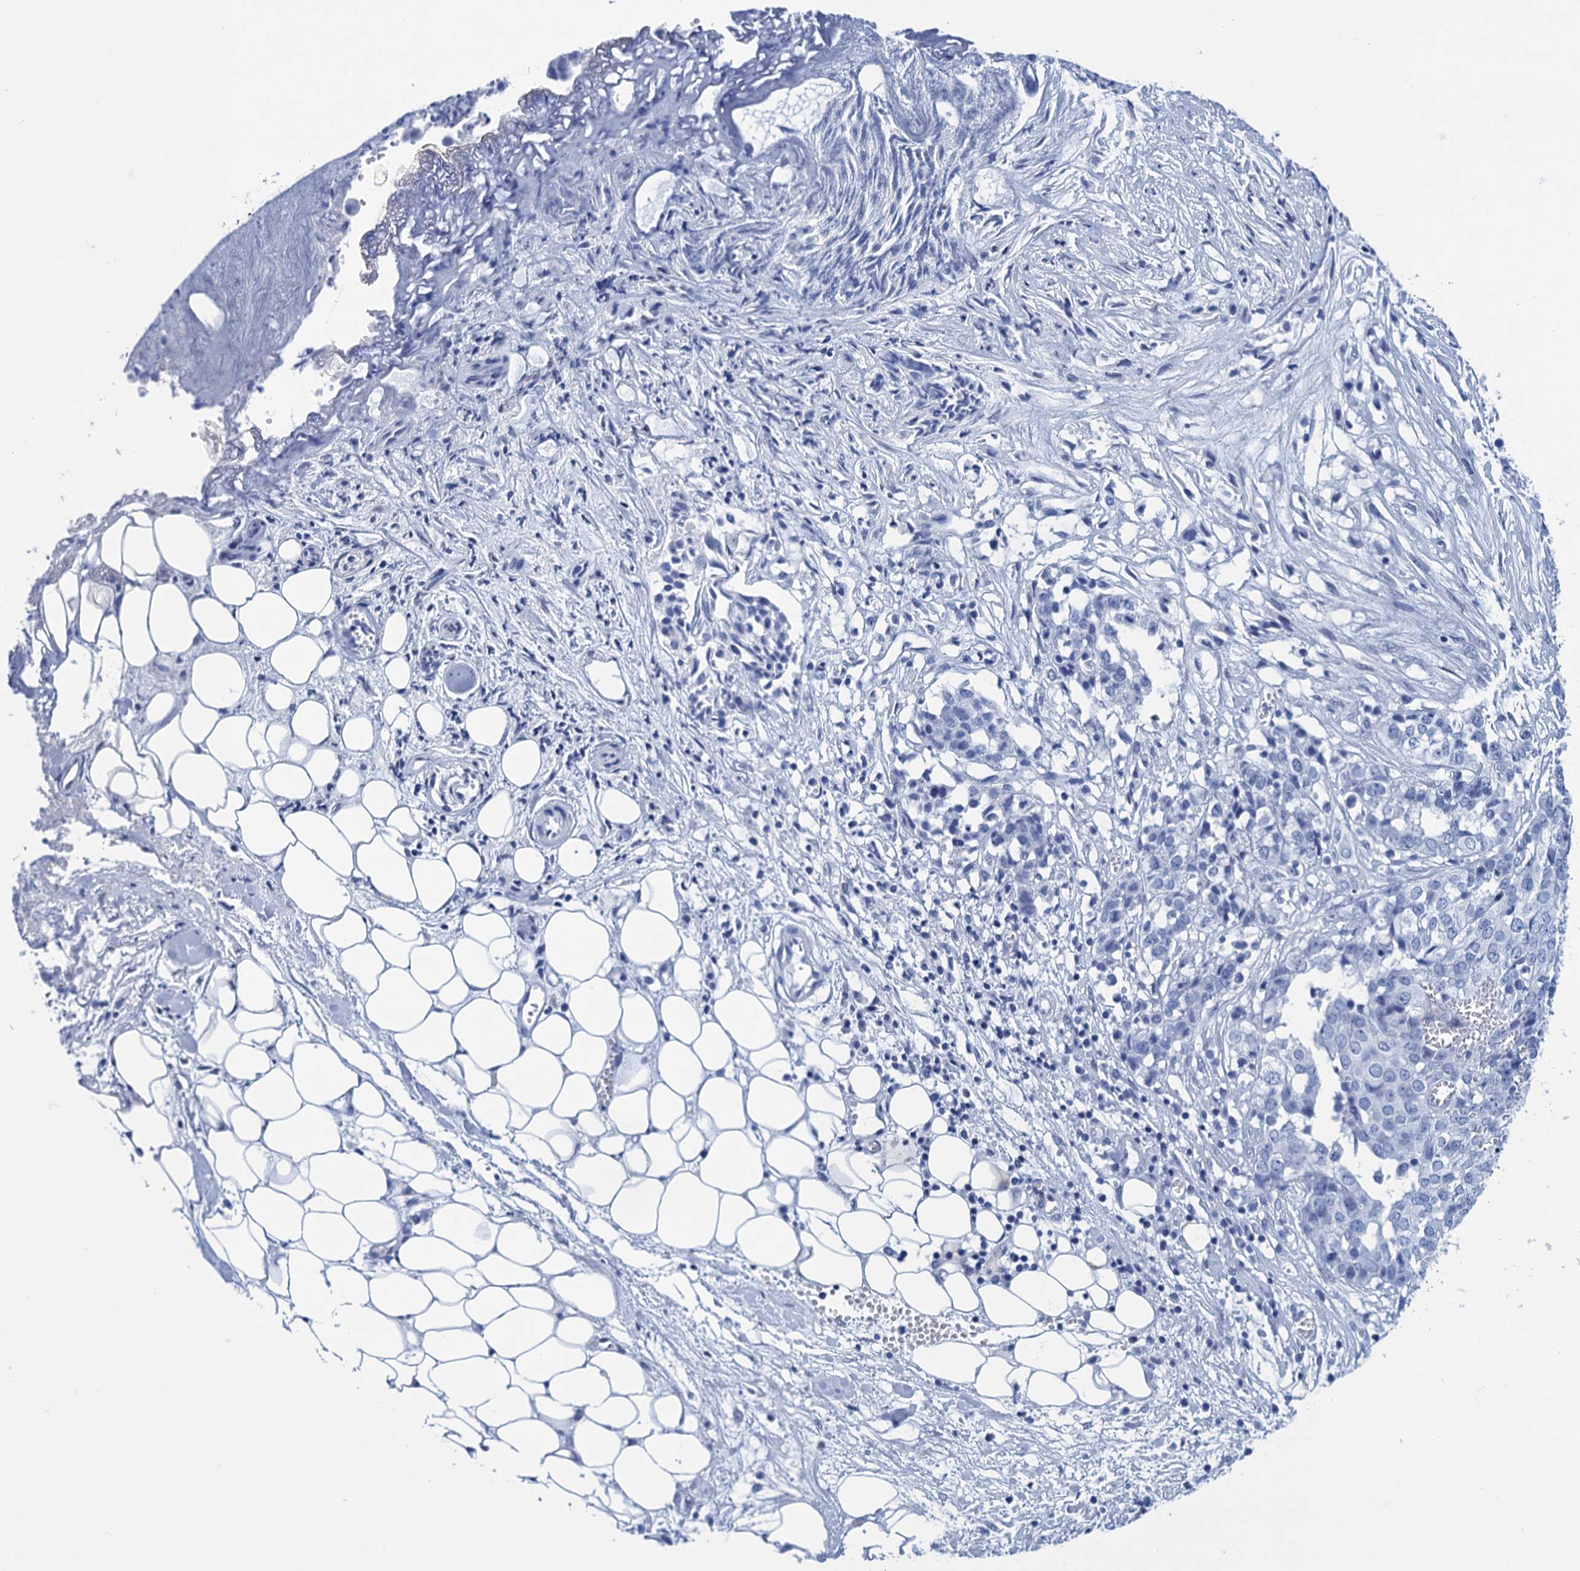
{"staining": {"intensity": "negative", "quantity": "none", "location": "none"}, "tissue": "ovarian cancer", "cell_type": "Tumor cells", "image_type": "cancer", "snomed": [{"axis": "morphology", "description": "Cystadenocarcinoma, serous, NOS"}, {"axis": "topography", "description": "Soft tissue"}, {"axis": "topography", "description": "Ovary"}], "caption": "IHC of ovarian cancer (serous cystadenocarcinoma) shows no positivity in tumor cells.", "gene": "METTL25", "patient": {"sex": "female", "age": 57}}